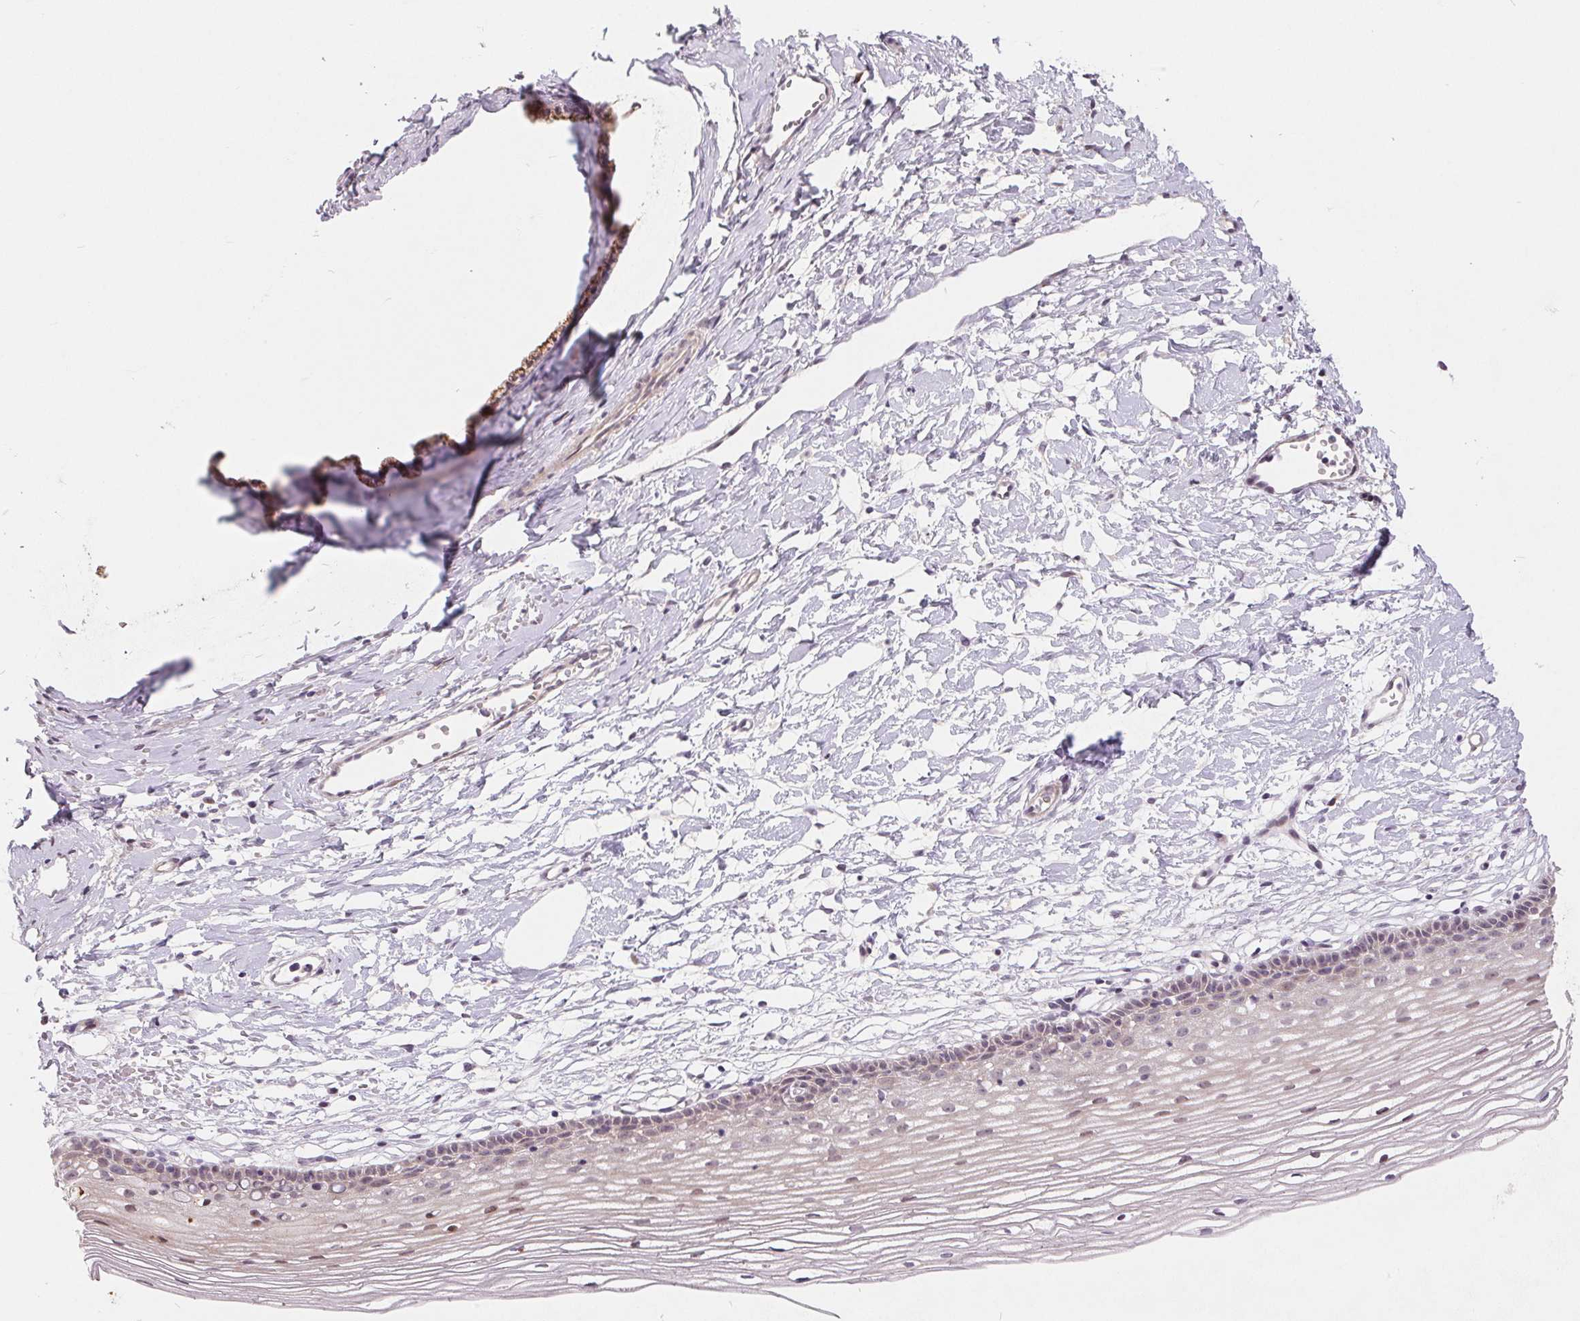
{"staining": {"intensity": "moderate", "quantity": "25%-75%", "location": "cytoplasmic/membranous"}, "tissue": "cervix", "cell_type": "Glandular cells", "image_type": "normal", "snomed": [{"axis": "morphology", "description": "Normal tissue, NOS"}, {"axis": "topography", "description": "Cervix"}], "caption": "Cervix stained with DAB immunohistochemistry displays medium levels of moderate cytoplasmic/membranous expression in approximately 25%-75% of glandular cells. (brown staining indicates protein expression, while blue staining denotes nuclei).", "gene": "NRG2", "patient": {"sex": "female", "age": 40}}